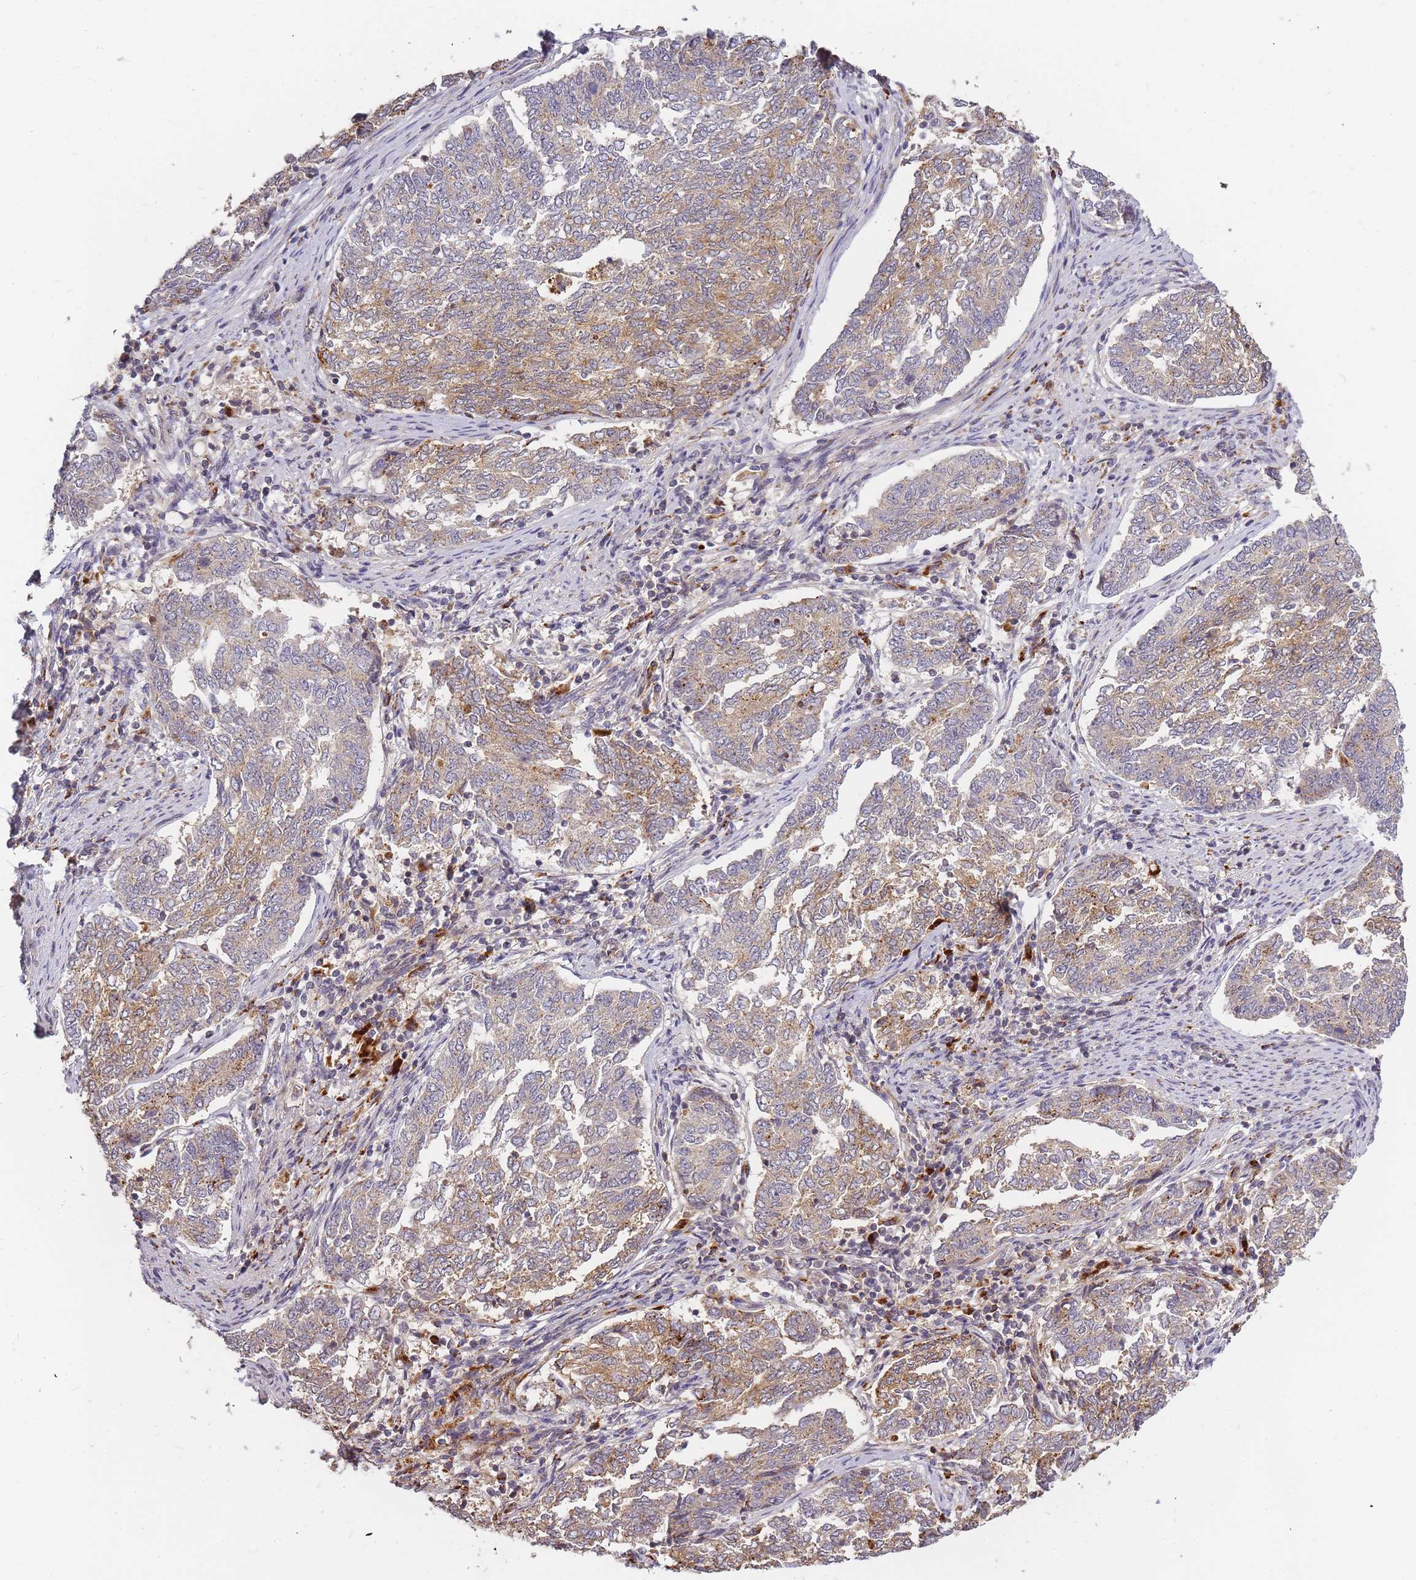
{"staining": {"intensity": "moderate", "quantity": "25%-75%", "location": "cytoplasmic/membranous"}, "tissue": "endometrial cancer", "cell_type": "Tumor cells", "image_type": "cancer", "snomed": [{"axis": "morphology", "description": "Adenocarcinoma, NOS"}, {"axis": "topography", "description": "Endometrium"}], "caption": "Brown immunohistochemical staining in human endometrial cancer (adenocarcinoma) demonstrates moderate cytoplasmic/membranous expression in about 25%-75% of tumor cells.", "gene": "ATG5", "patient": {"sex": "female", "age": 80}}